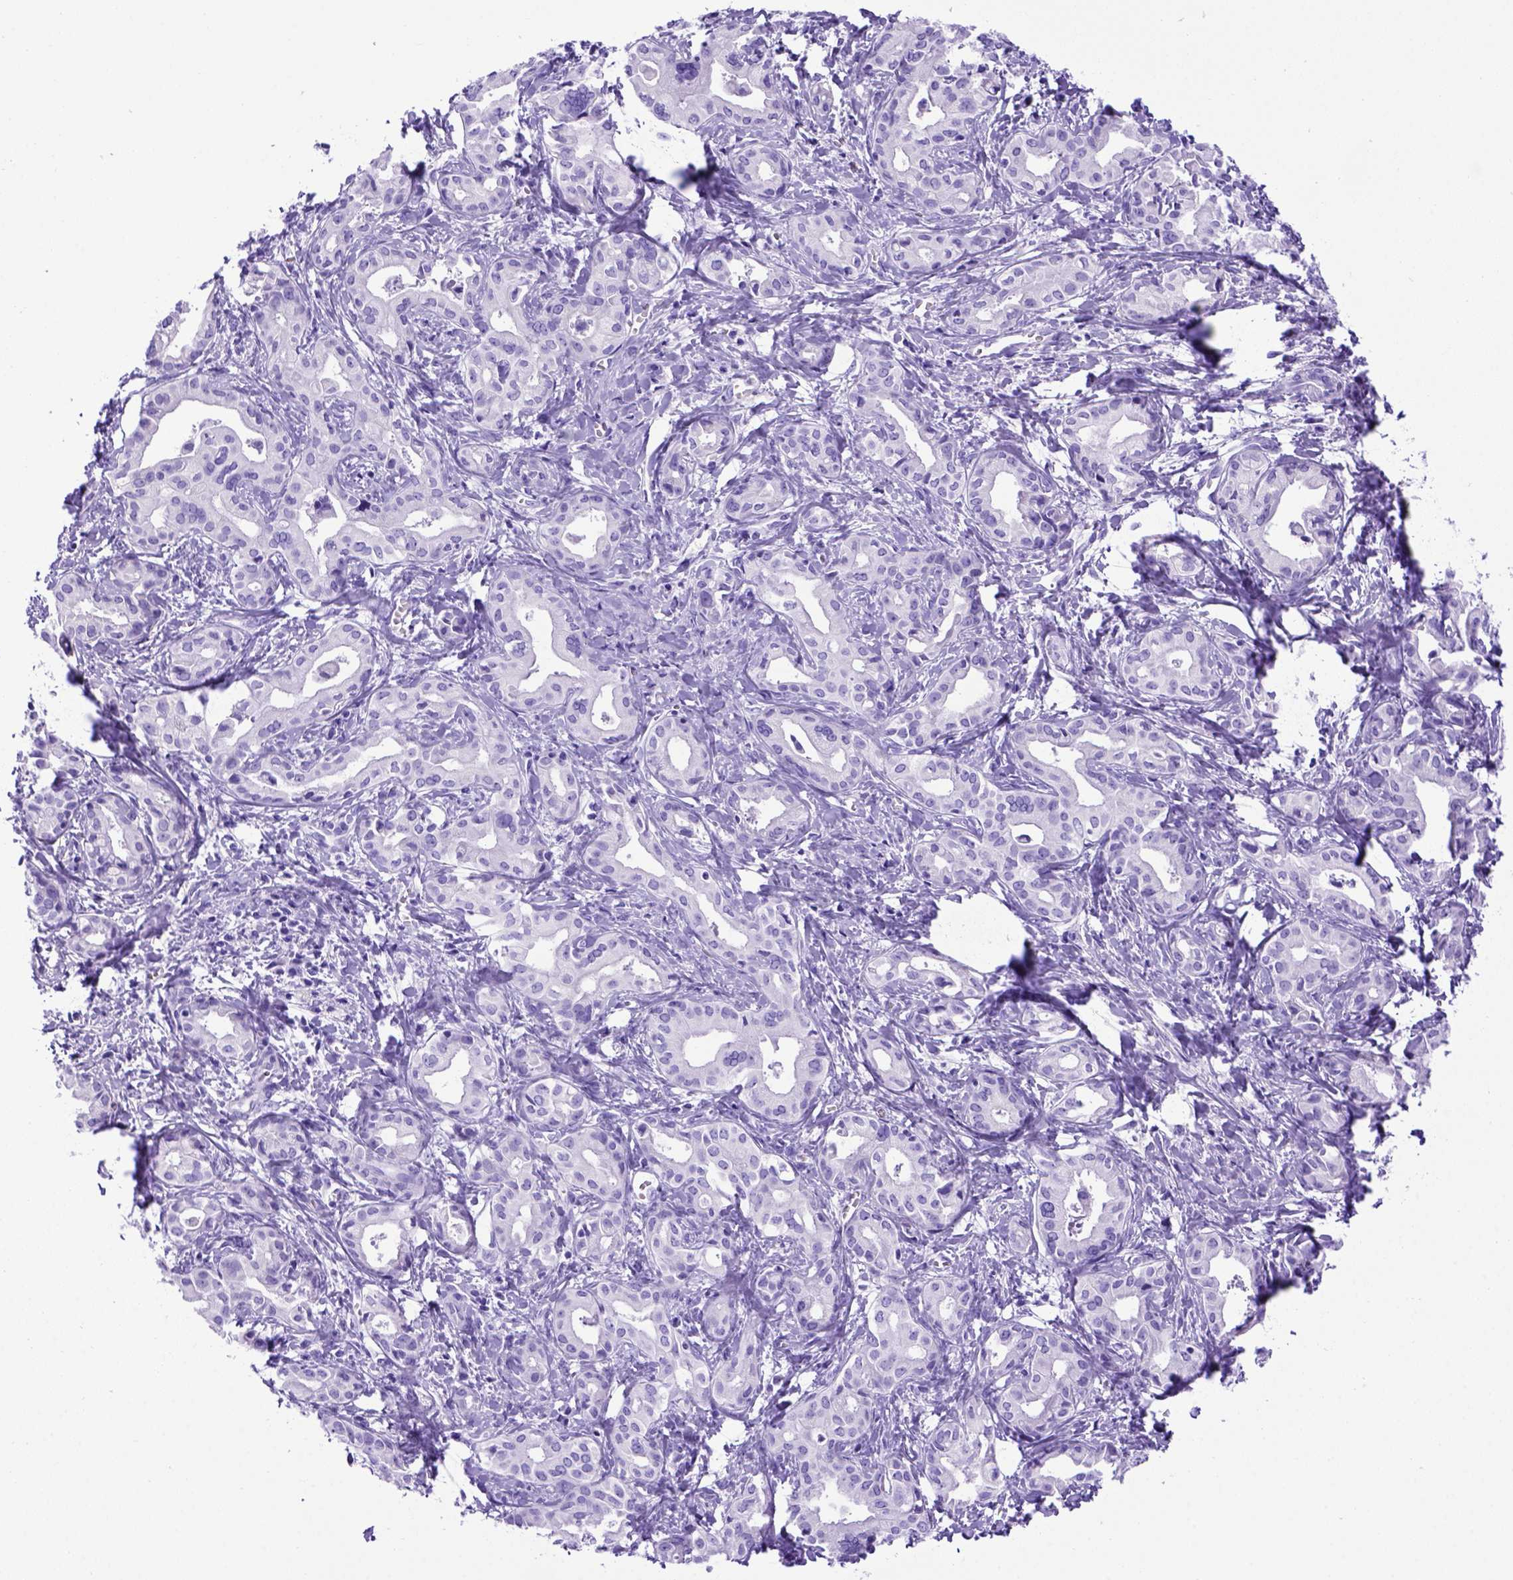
{"staining": {"intensity": "negative", "quantity": "none", "location": "none"}, "tissue": "liver cancer", "cell_type": "Tumor cells", "image_type": "cancer", "snomed": [{"axis": "morphology", "description": "Cholangiocarcinoma"}, {"axis": "topography", "description": "Liver"}], "caption": "A high-resolution photomicrograph shows IHC staining of cholangiocarcinoma (liver), which exhibits no significant positivity in tumor cells.", "gene": "MEOX2", "patient": {"sex": "female", "age": 65}}